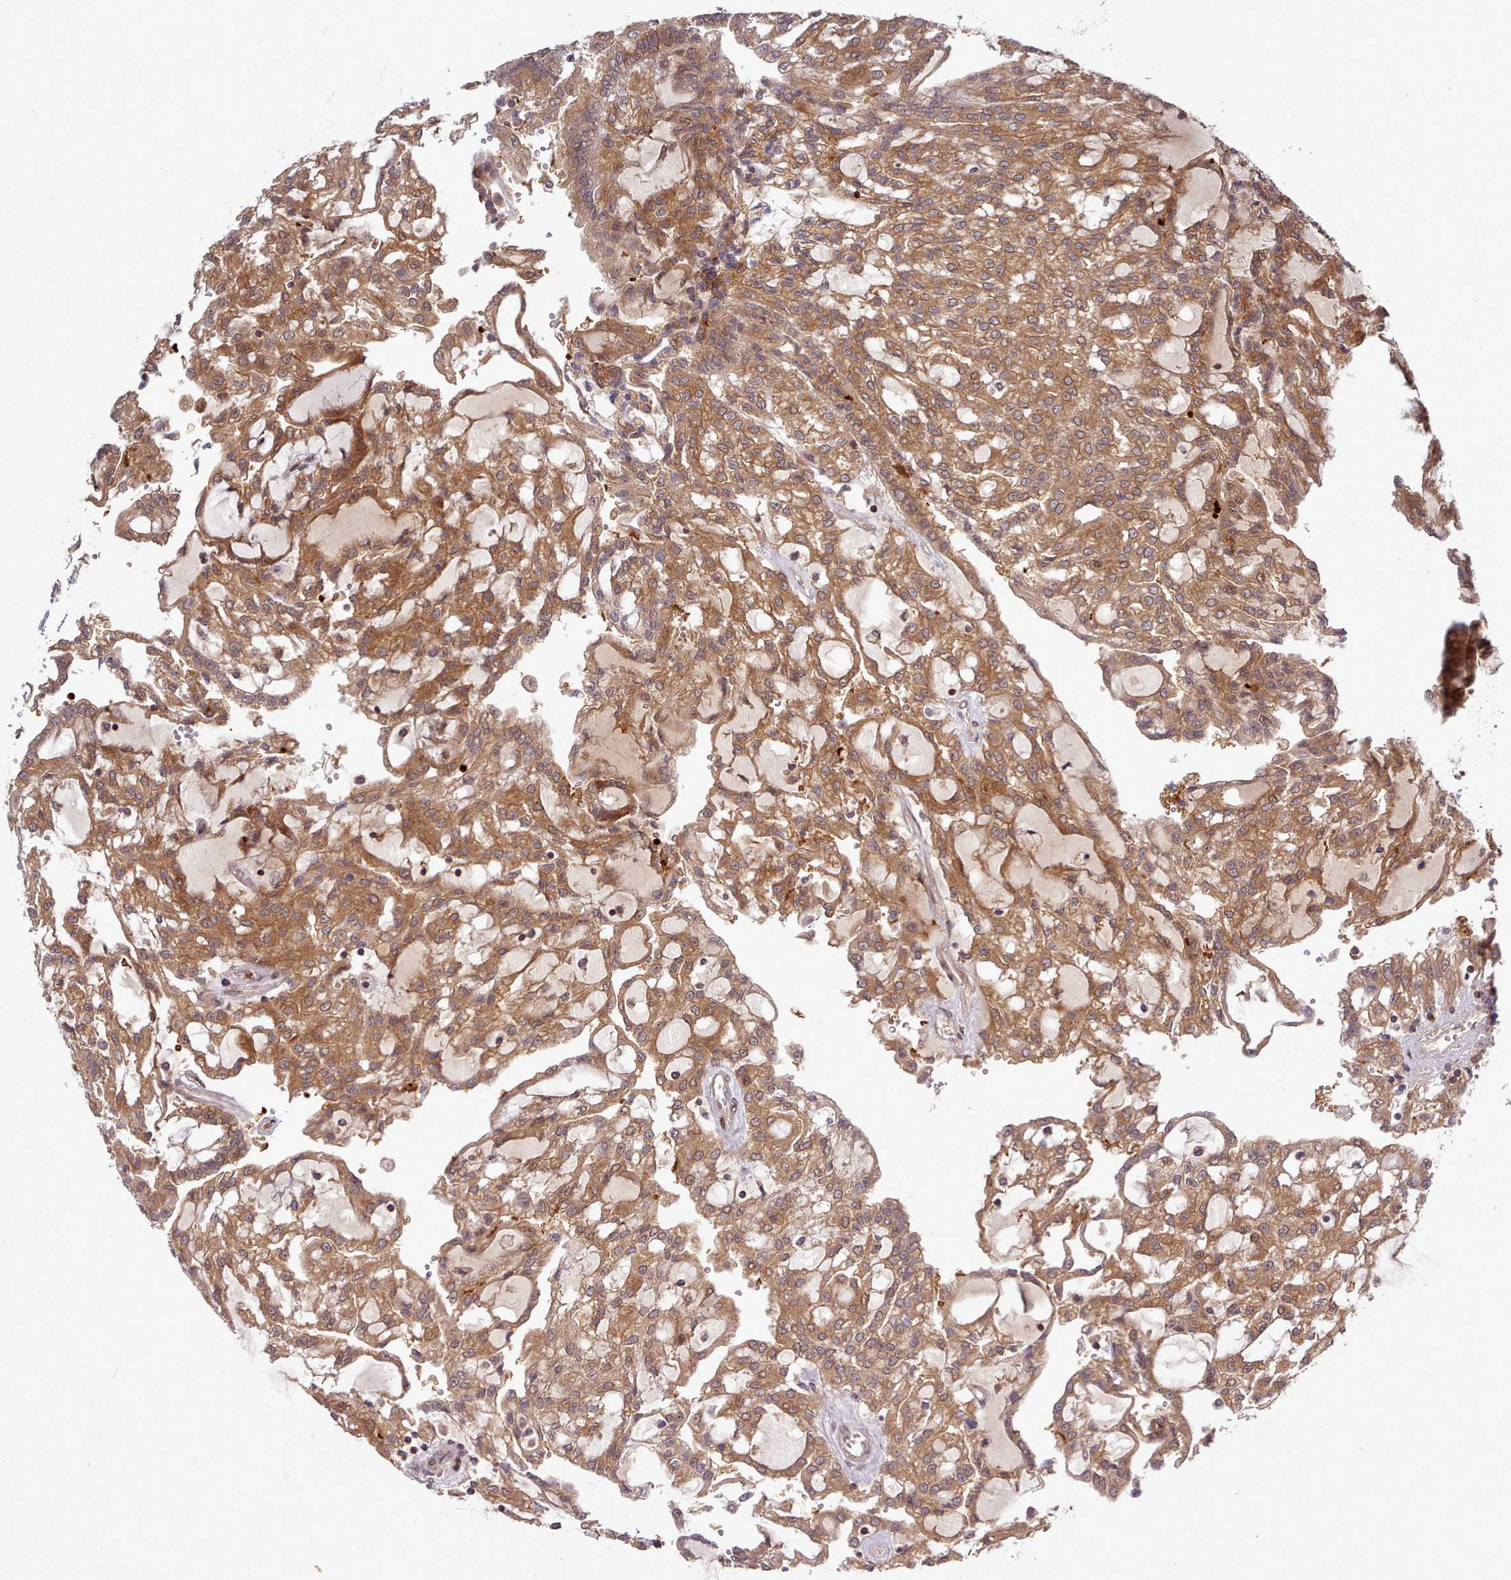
{"staining": {"intensity": "moderate", "quantity": ">75%", "location": "cytoplasmic/membranous"}, "tissue": "renal cancer", "cell_type": "Tumor cells", "image_type": "cancer", "snomed": [{"axis": "morphology", "description": "Adenocarcinoma, NOS"}, {"axis": "topography", "description": "Kidney"}], "caption": "Adenocarcinoma (renal) stained with DAB immunohistochemistry reveals medium levels of moderate cytoplasmic/membranous staining in about >75% of tumor cells.", "gene": "UBE2G1", "patient": {"sex": "male", "age": 63}}